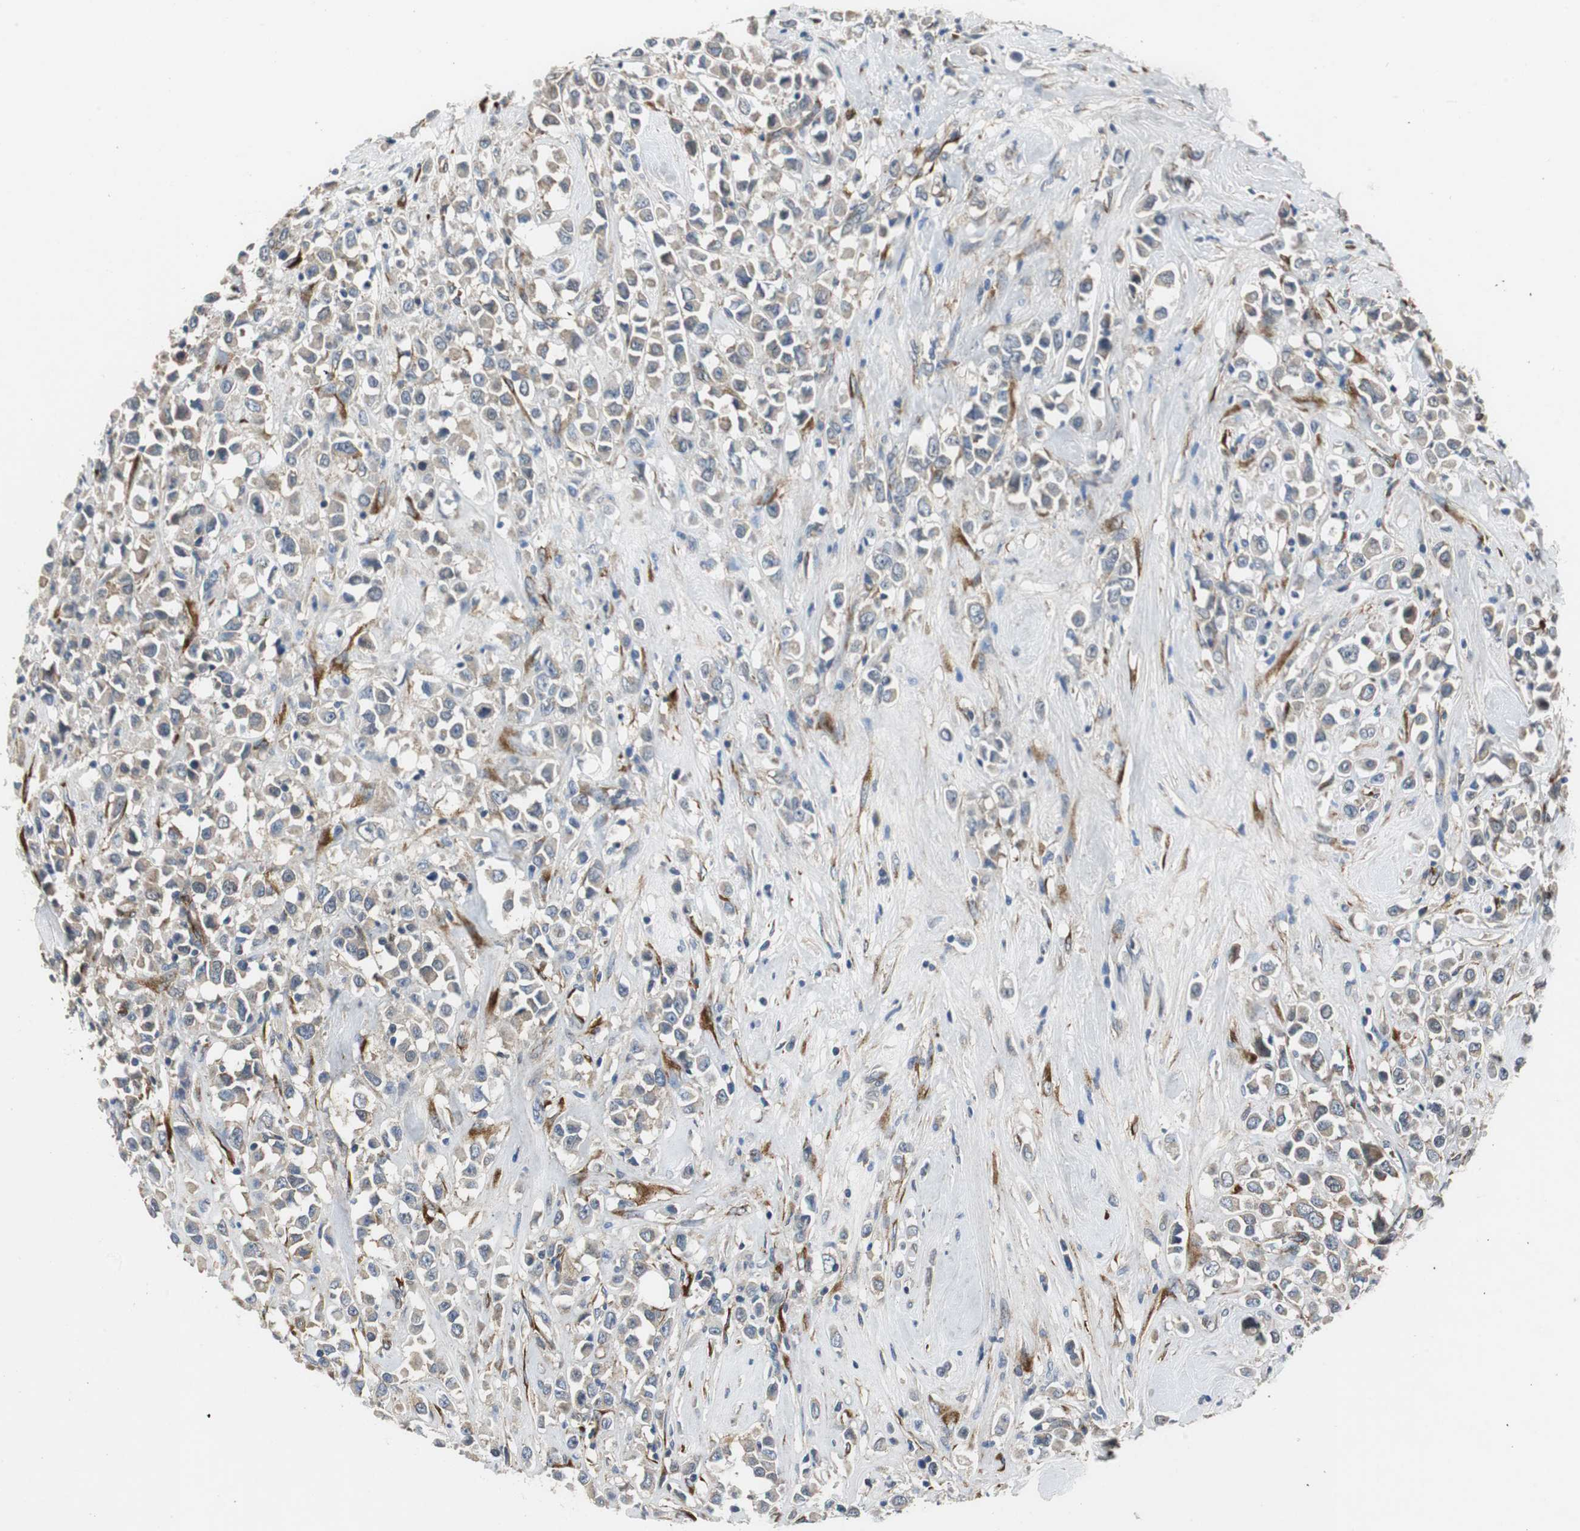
{"staining": {"intensity": "weak", "quantity": ">75%", "location": "cytoplasmic/membranous"}, "tissue": "breast cancer", "cell_type": "Tumor cells", "image_type": "cancer", "snomed": [{"axis": "morphology", "description": "Duct carcinoma"}, {"axis": "topography", "description": "Breast"}], "caption": "Protein staining exhibits weak cytoplasmic/membranous expression in about >75% of tumor cells in breast invasive ductal carcinoma.", "gene": "ISCU", "patient": {"sex": "female", "age": 61}}